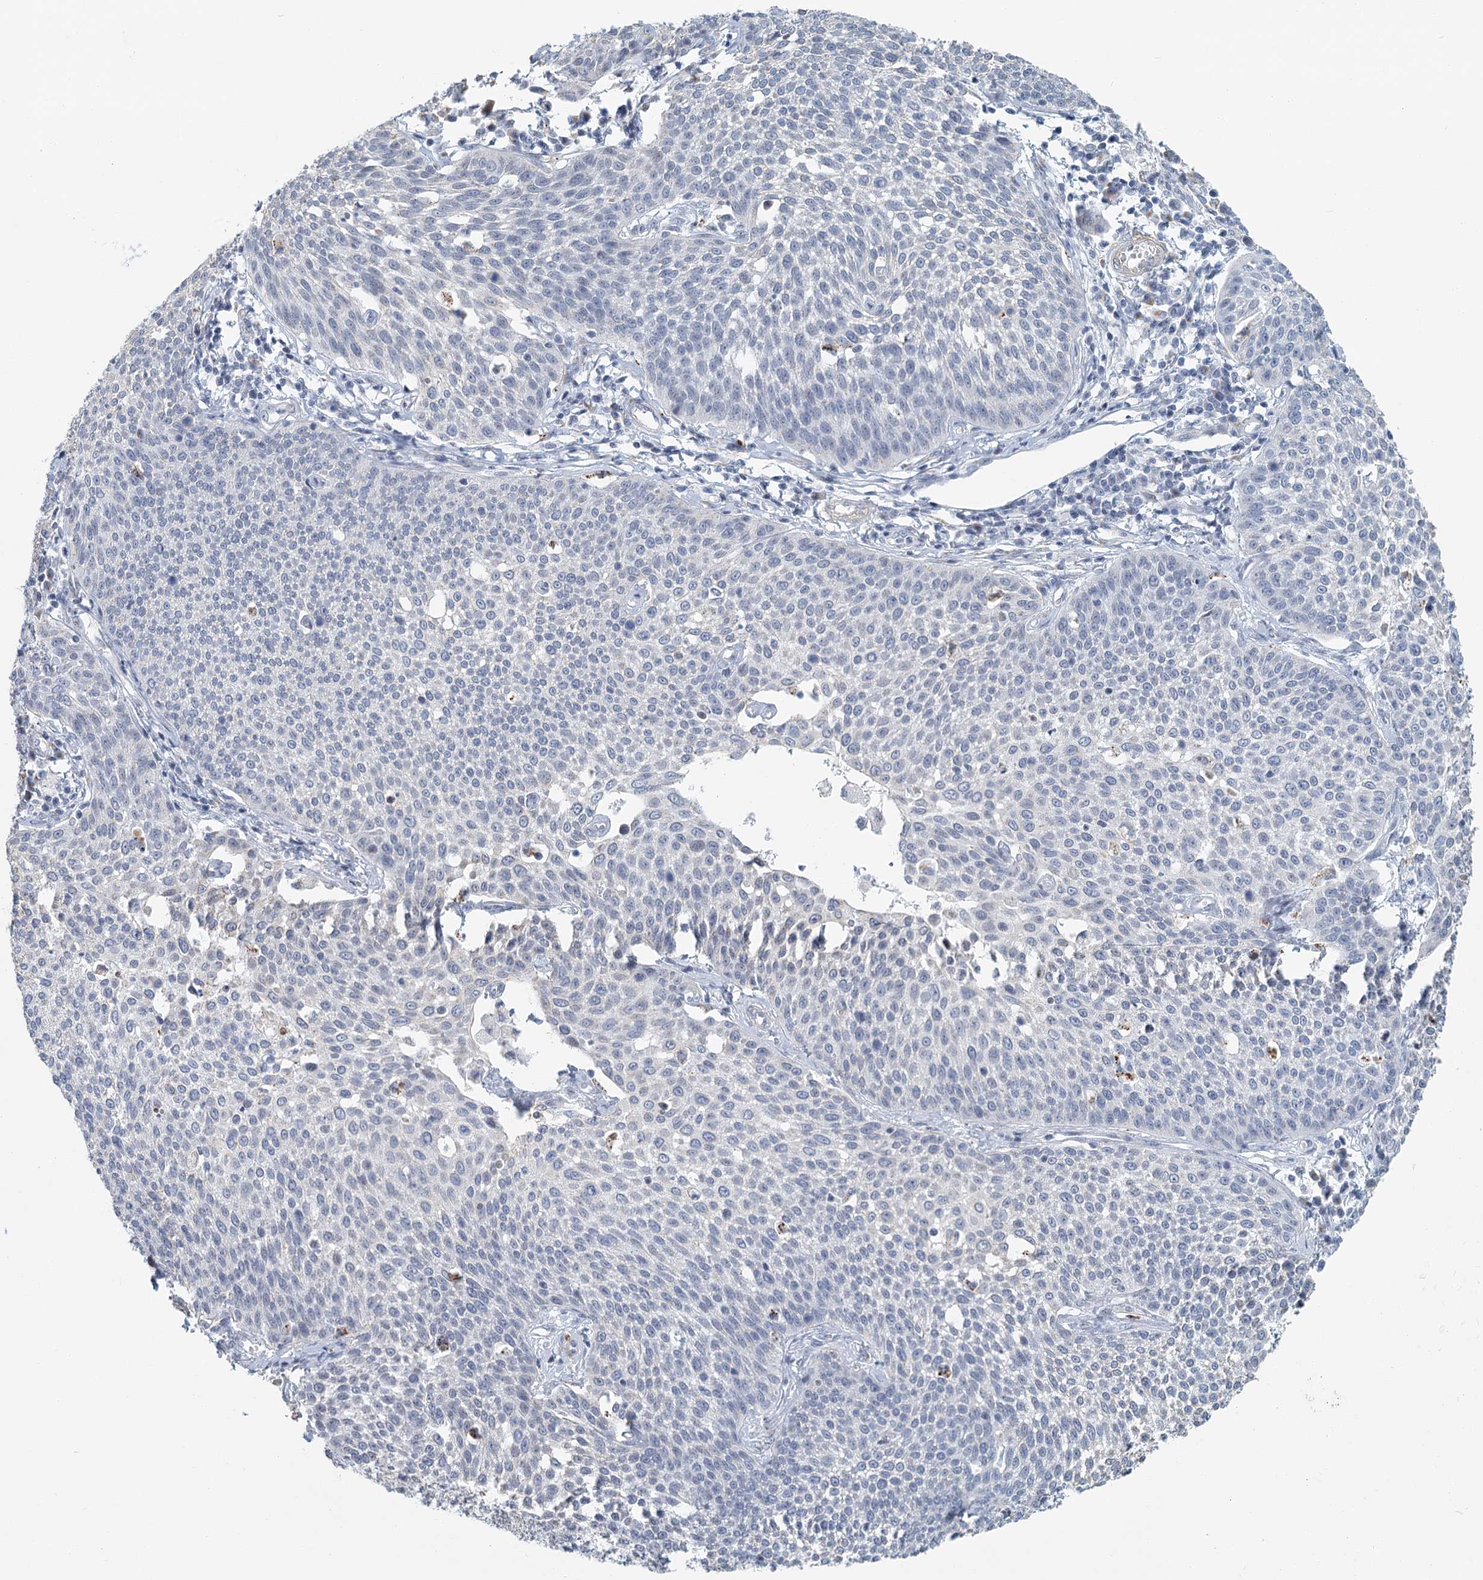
{"staining": {"intensity": "negative", "quantity": "none", "location": "none"}, "tissue": "cervical cancer", "cell_type": "Tumor cells", "image_type": "cancer", "snomed": [{"axis": "morphology", "description": "Squamous cell carcinoma, NOS"}, {"axis": "topography", "description": "Cervix"}], "caption": "A high-resolution image shows immunohistochemistry staining of squamous cell carcinoma (cervical), which displays no significant staining in tumor cells. (Brightfield microscopy of DAB immunohistochemistry (IHC) at high magnification).", "gene": "ZNF527", "patient": {"sex": "female", "age": 34}}